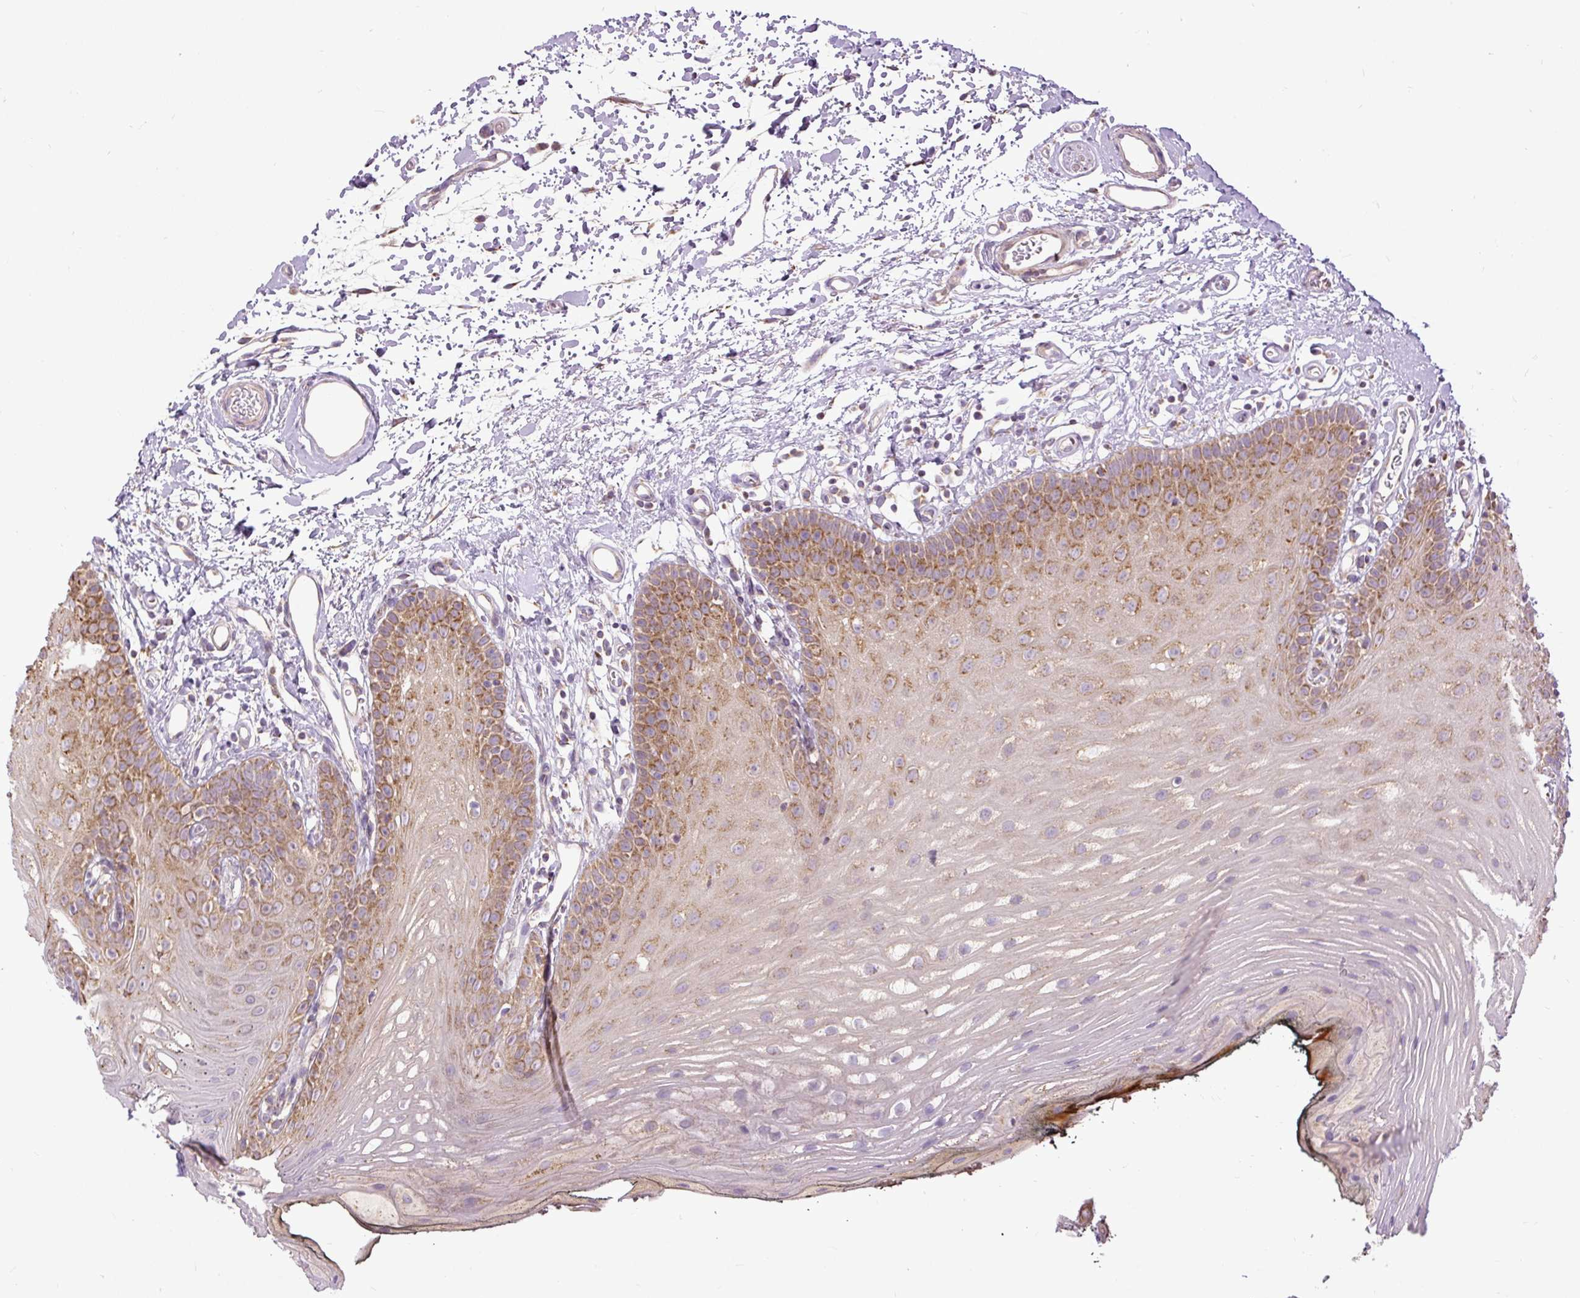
{"staining": {"intensity": "moderate", "quantity": "25%-75%", "location": "cytoplasmic/membranous"}, "tissue": "oral mucosa", "cell_type": "Squamous epithelial cells", "image_type": "normal", "snomed": [{"axis": "morphology", "description": "Normal tissue, NOS"}, {"axis": "morphology", "description": "Squamous cell carcinoma, NOS"}, {"axis": "topography", "description": "Oral tissue"}, {"axis": "topography", "description": "Head-Neck"}], "caption": "Protein analysis of benign oral mucosa displays moderate cytoplasmic/membranous staining in about 25%-75% of squamous epithelial cells. The protein of interest is stained brown, and the nuclei are stained in blue (DAB IHC with brightfield microscopy, high magnification).", "gene": "TM2D3", "patient": {"sex": "female", "age": 81}}